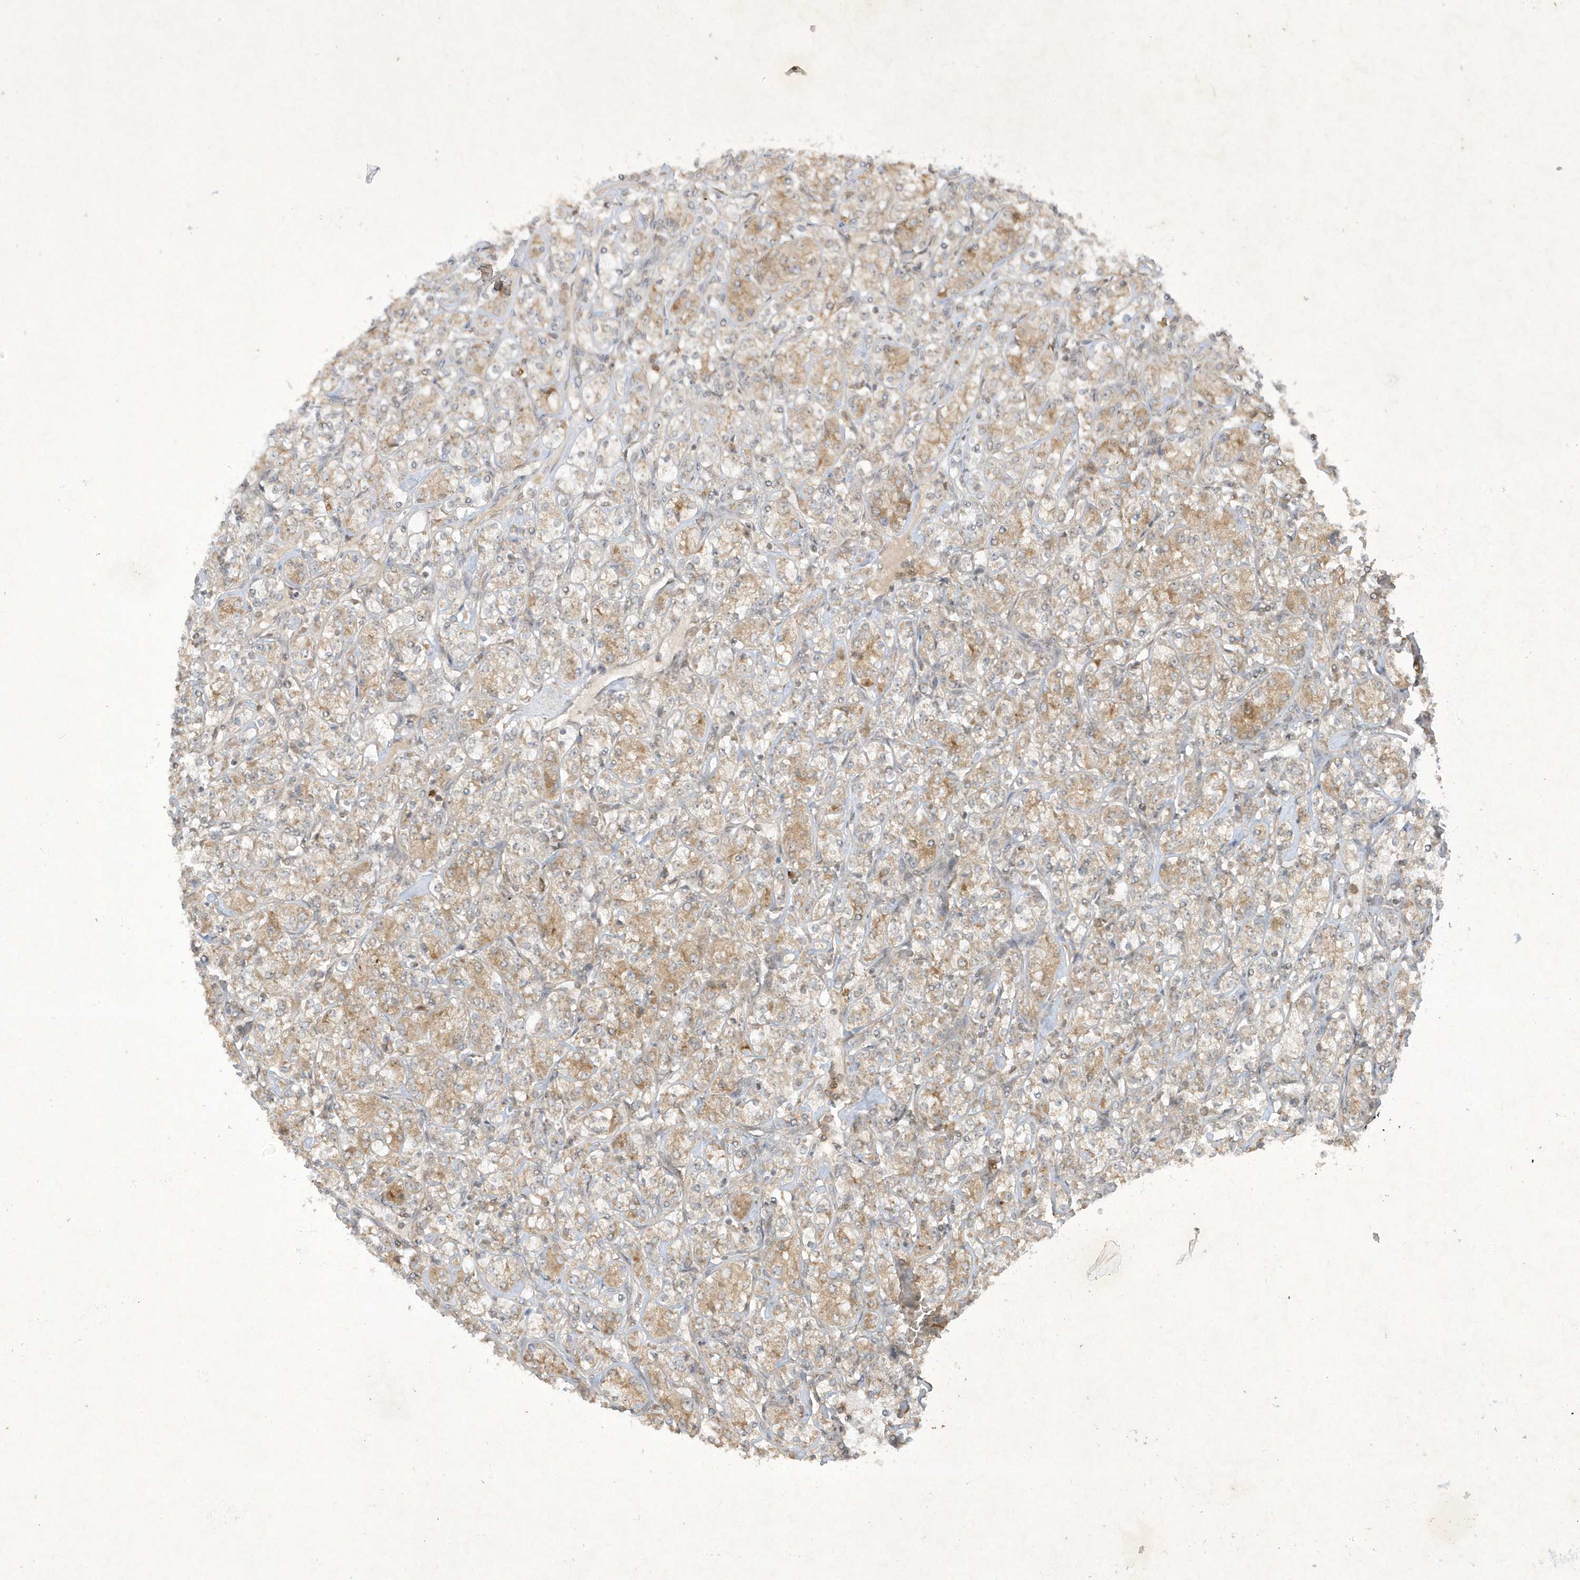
{"staining": {"intensity": "weak", "quantity": "<25%", "location": "cytoplasmic/membranous"}, "tissue": "renal cancer", "cell_type": "Tumor cells", "image_type": "cancer", "snomed": [{"axis": "morphology", "description": "Adenocarcinoma, NOS"}, {"axis": "topography", "description": "Kidney"}], "caption": "DAB (3,3'-diaminobenzidine) immunohistochemical staining of adenocarcinoma (renal) reveals no significant staining in tumor cells. (DAB (3,3'-diaminobenzidine) immunohistochemistry, high magnification).", "gene": "ZNF213", "patient": {"sex": "male", "age": 77}}